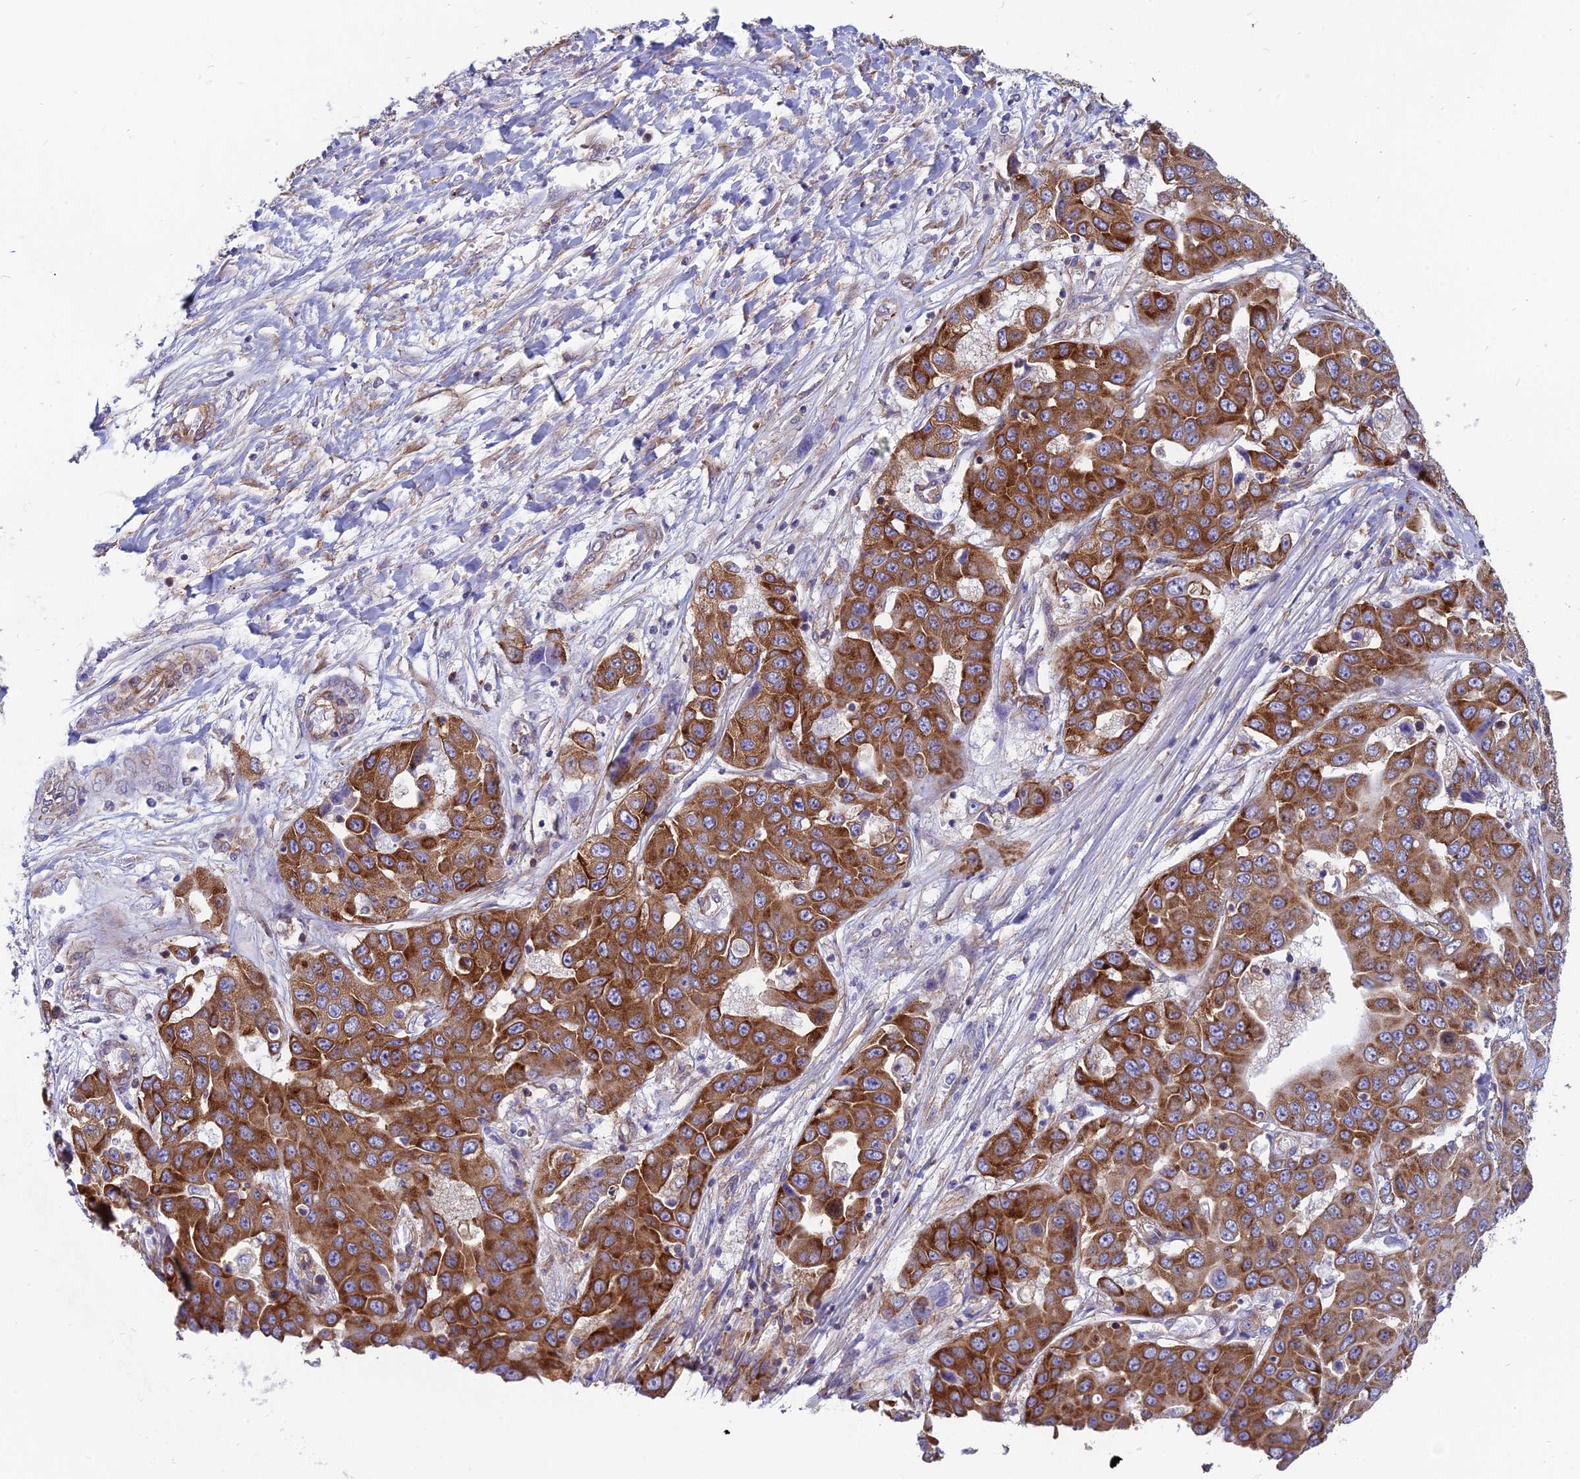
{"staining": {"intensity": "strong", "quantity": ">75%", "location": "cytoplasmic/membranous"}, "tissue": "liver cancer", "cell_type": "Tumor cells", "image_type": "cancer", "snomed": [{"axis": "morphology", "description": "Cholangiocarcinoma"}, {"axis": "topography", "description": "Liver"}], "caption": "Liver cancer (cholangiocarcinoma) stained for a protein (brown) displays strong cytoplasmic/membranous positive expression in about >75% of tumor cells.", "gene": "TXLNA", "patient": {"sex": "female", "age": 52}}